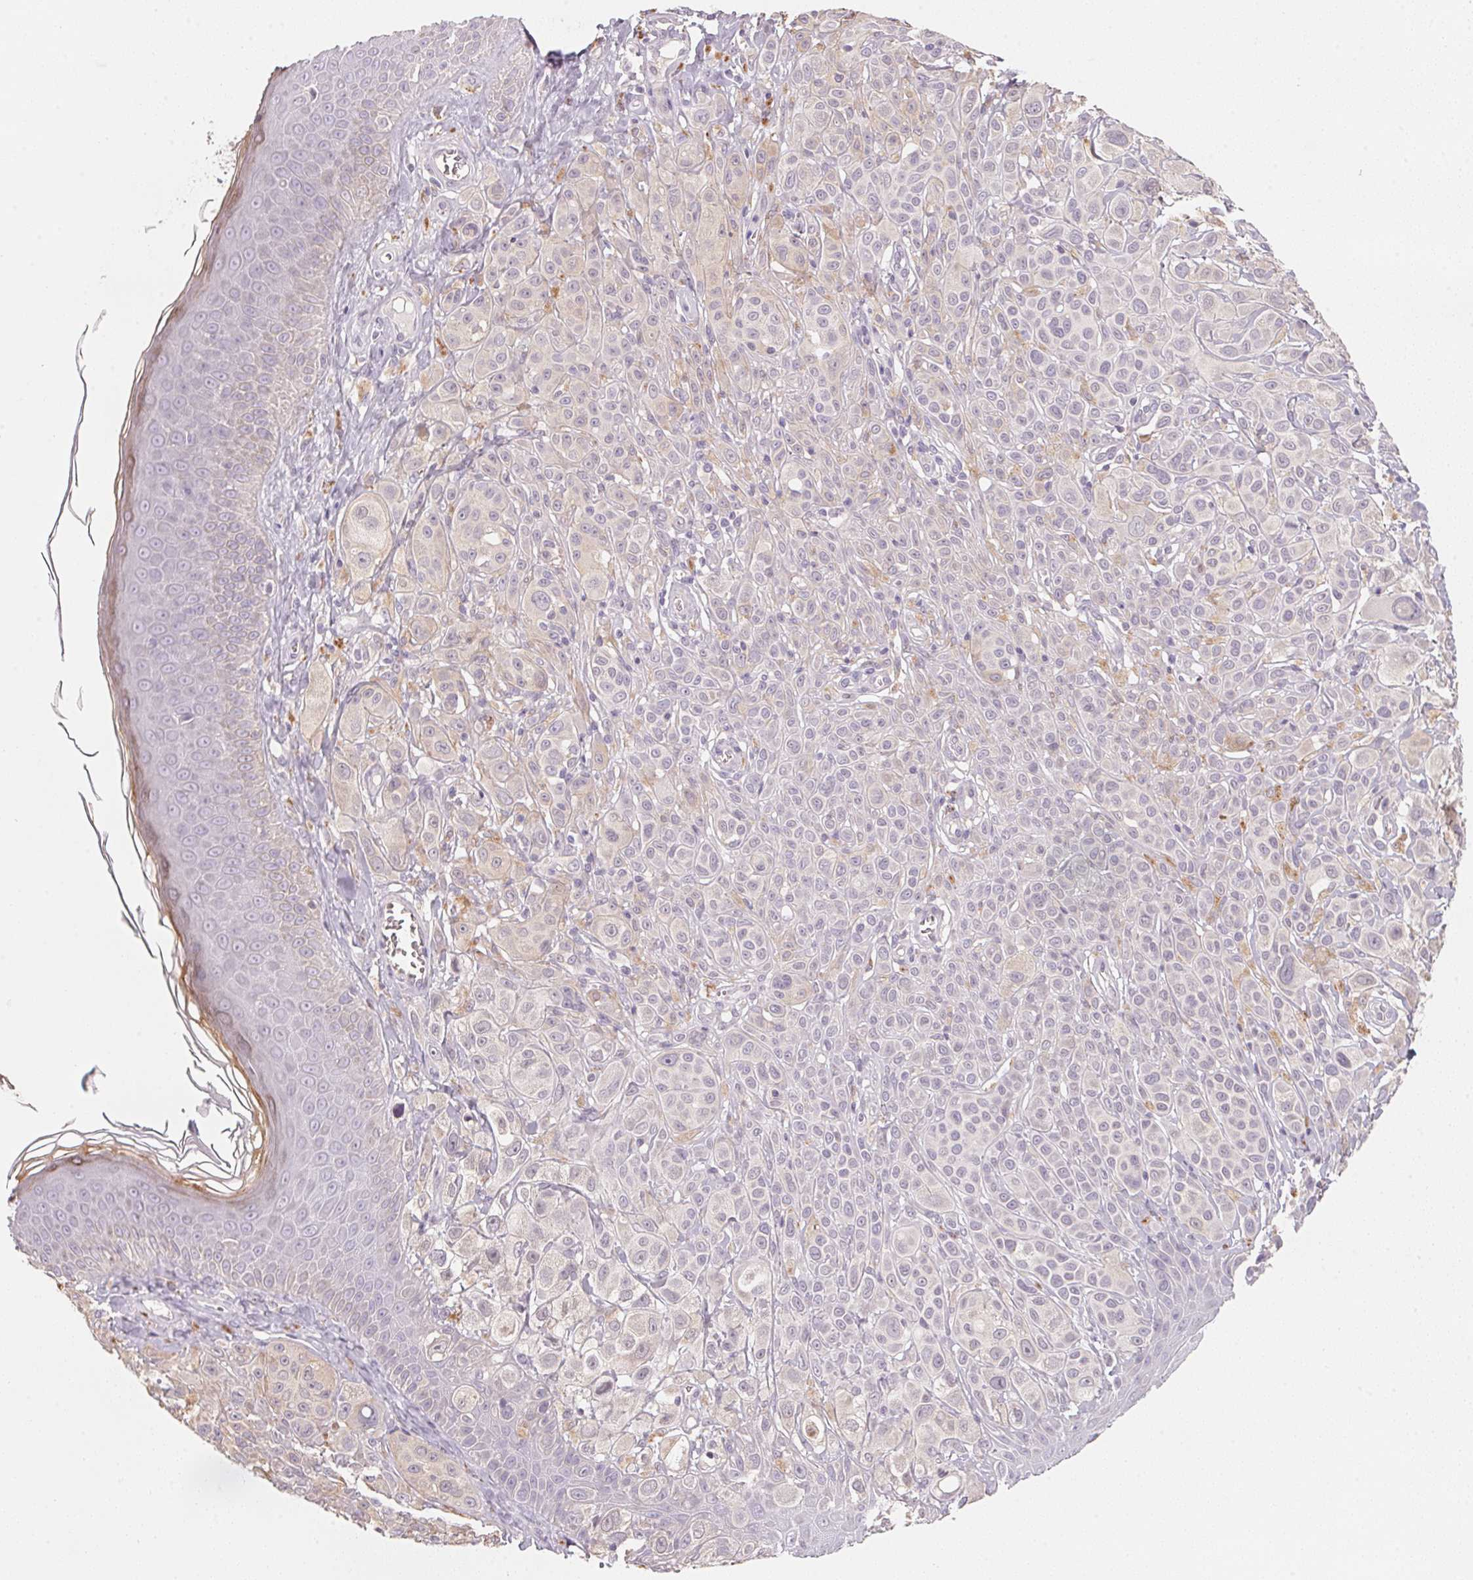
{"staining": {"intensity": "negative", "quantity": "none", "location": "none"}, "tissue": "melanoma", "cell_type": "Tumor cells", "image_type": "cancer", "snomed": [{"axis": "morphology", "description": "Malignant melanoma, NOS"}, {"axis": "topography", "description": "Skin"}], "caption": "An image of human melanoma is negative for staining in tumor cells.", "gene": "TREH", "patient": {"sex": "male", "age": 67}}